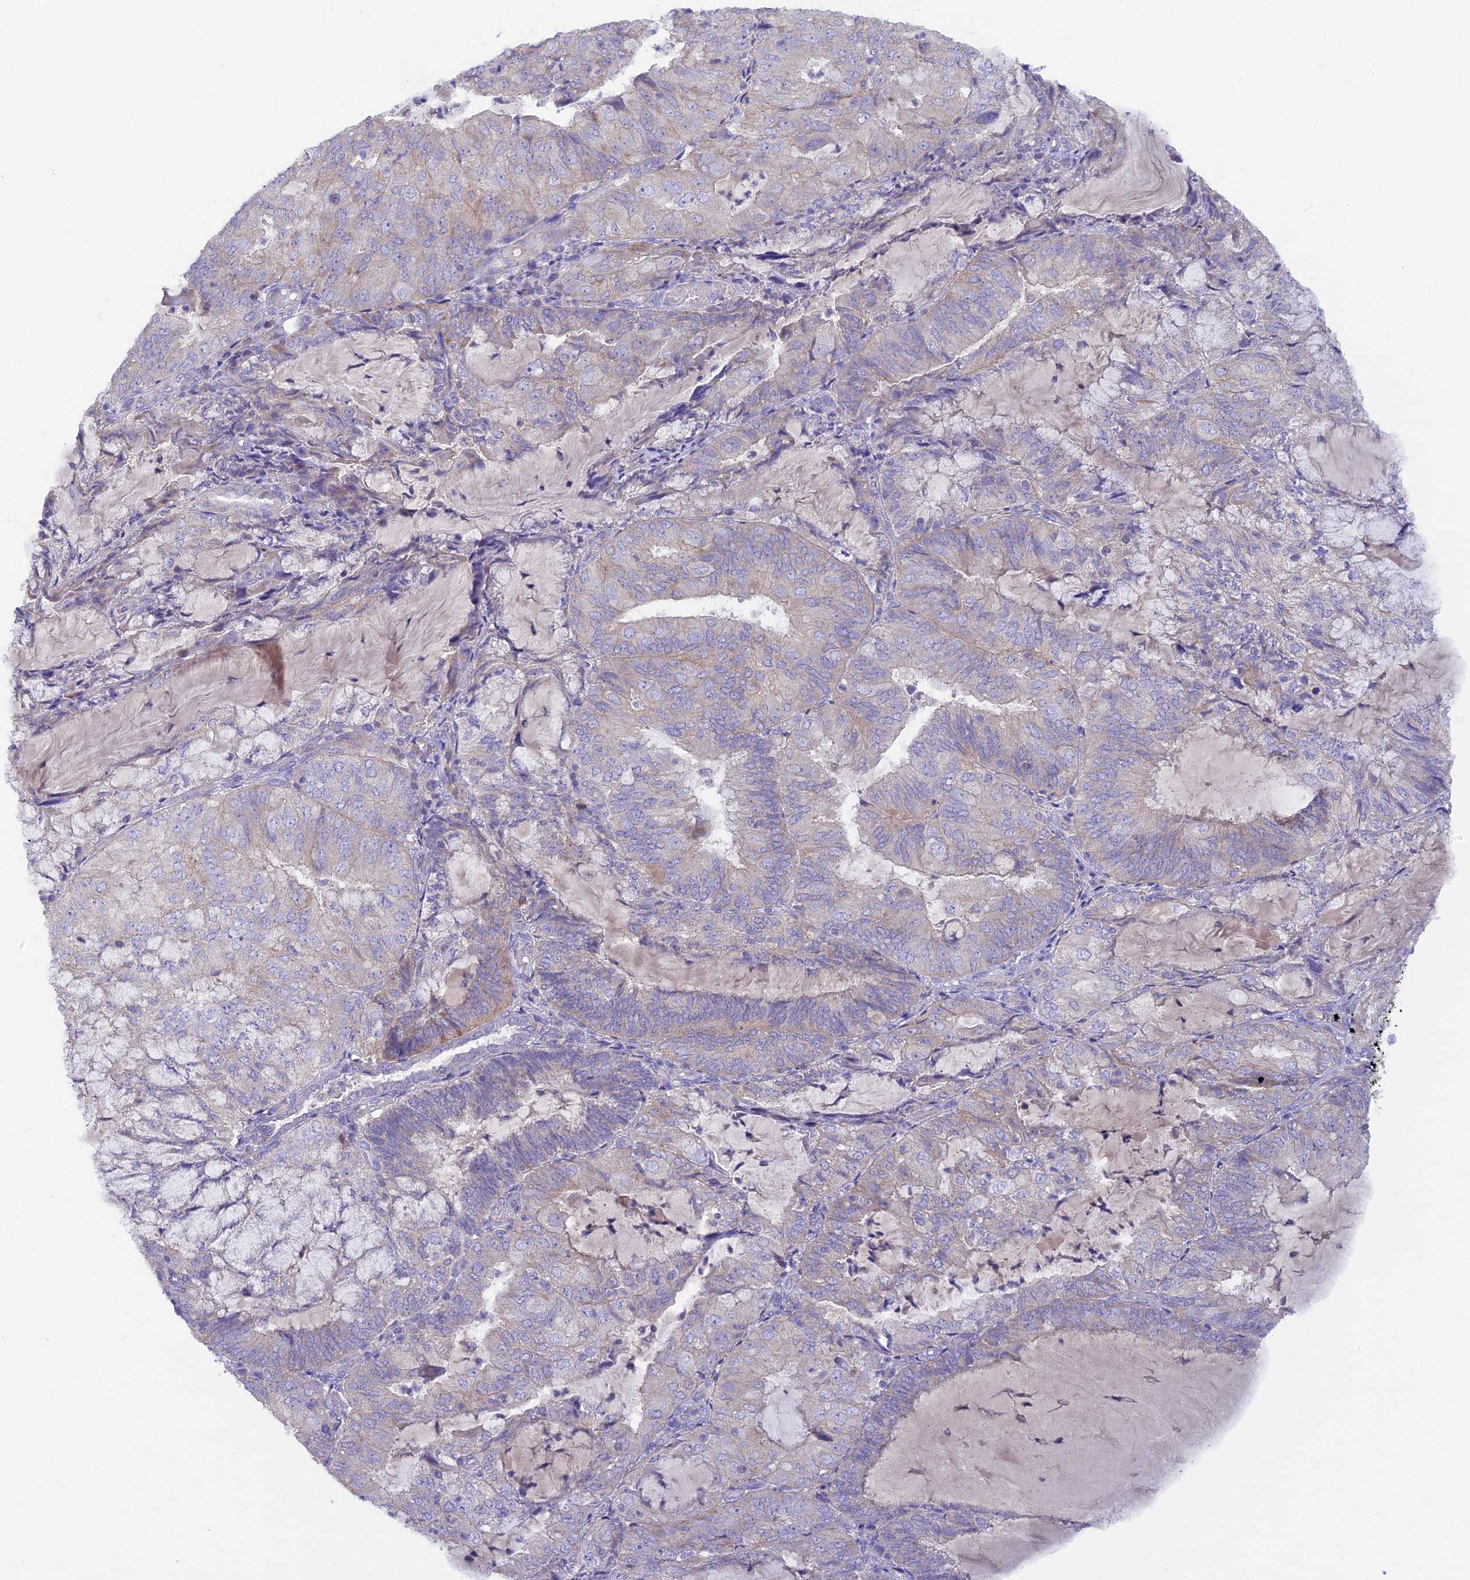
{"staining": {"intensity": "weak", "quantity": "25%-75%", "location": "cytoplasmic/membranous"}, "tissue": "endometrial cancer", "cell_type": "Tumor cells", "image_type": "cancer", "snomed": [{"axis": "morphology", "description": "Adenocarcinoma, NOS"}, {"axis": "topography", "description": "Endometrium"}], "caption": "Immunohistochemical staining of human adenocarcinoma (endometrial) demonstrates weak cytoplasmic/membranous protein positivity in about 25%-75% of tumor cells.", "gene": "PZP", "patient": {"sex": "female", "age": 81}}